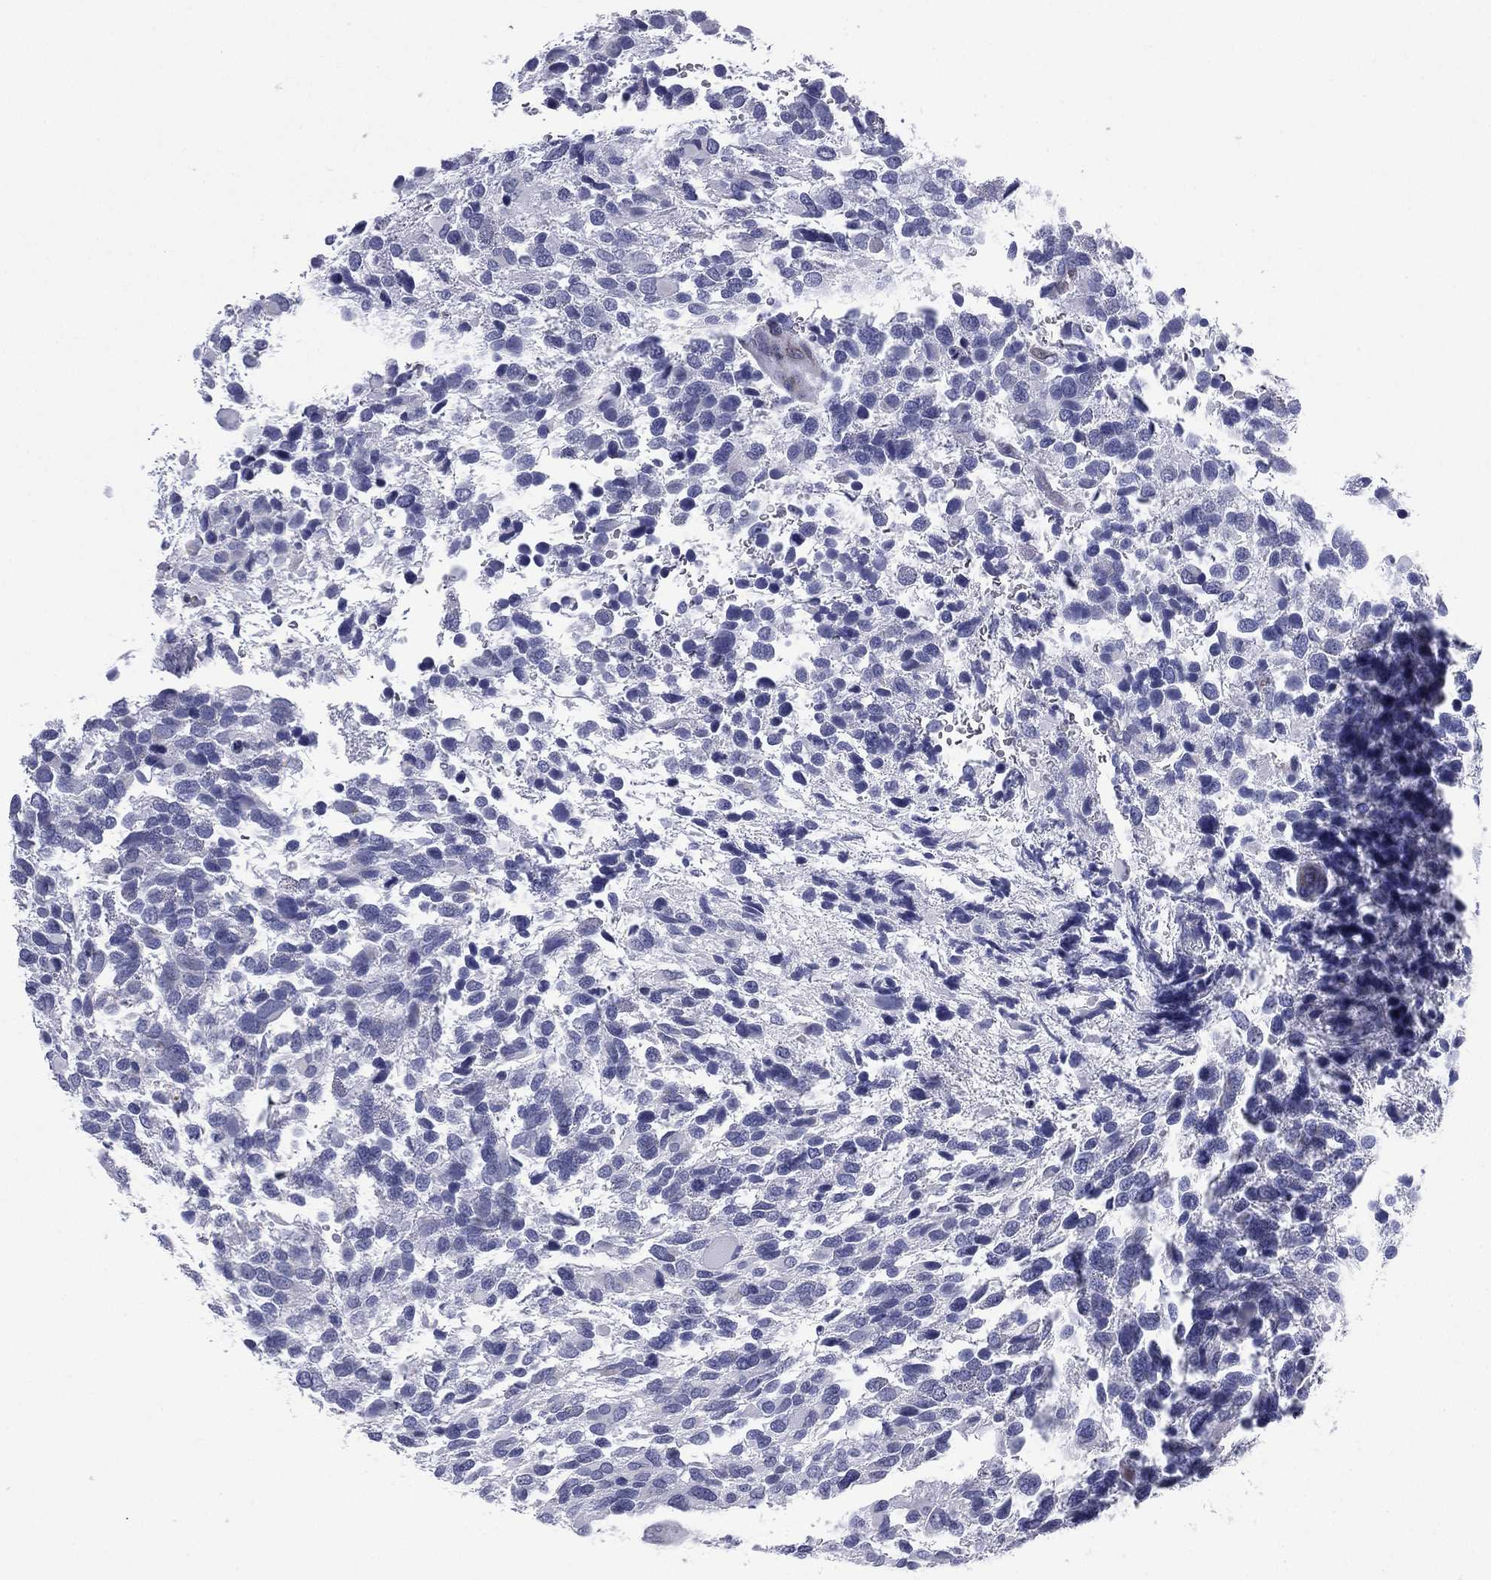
{"staining": {"intensity": "negative", "quantity": "none", "location": "none"}, "tissue": "glioma", "cell_type": "Tumor cells", "image_type": "cancer", "snomed": [{"axis": "morphology", "description": "Glioma, malignant, Low grade"}, {"axis": "topography", "description": "Brain"}], "caption": "Image shows no protein expression in tumor cells of malignant glioma (low-grade) tissue.", "gene": "CAVIN3", "patient": {"sex": "female", "age": 32}}